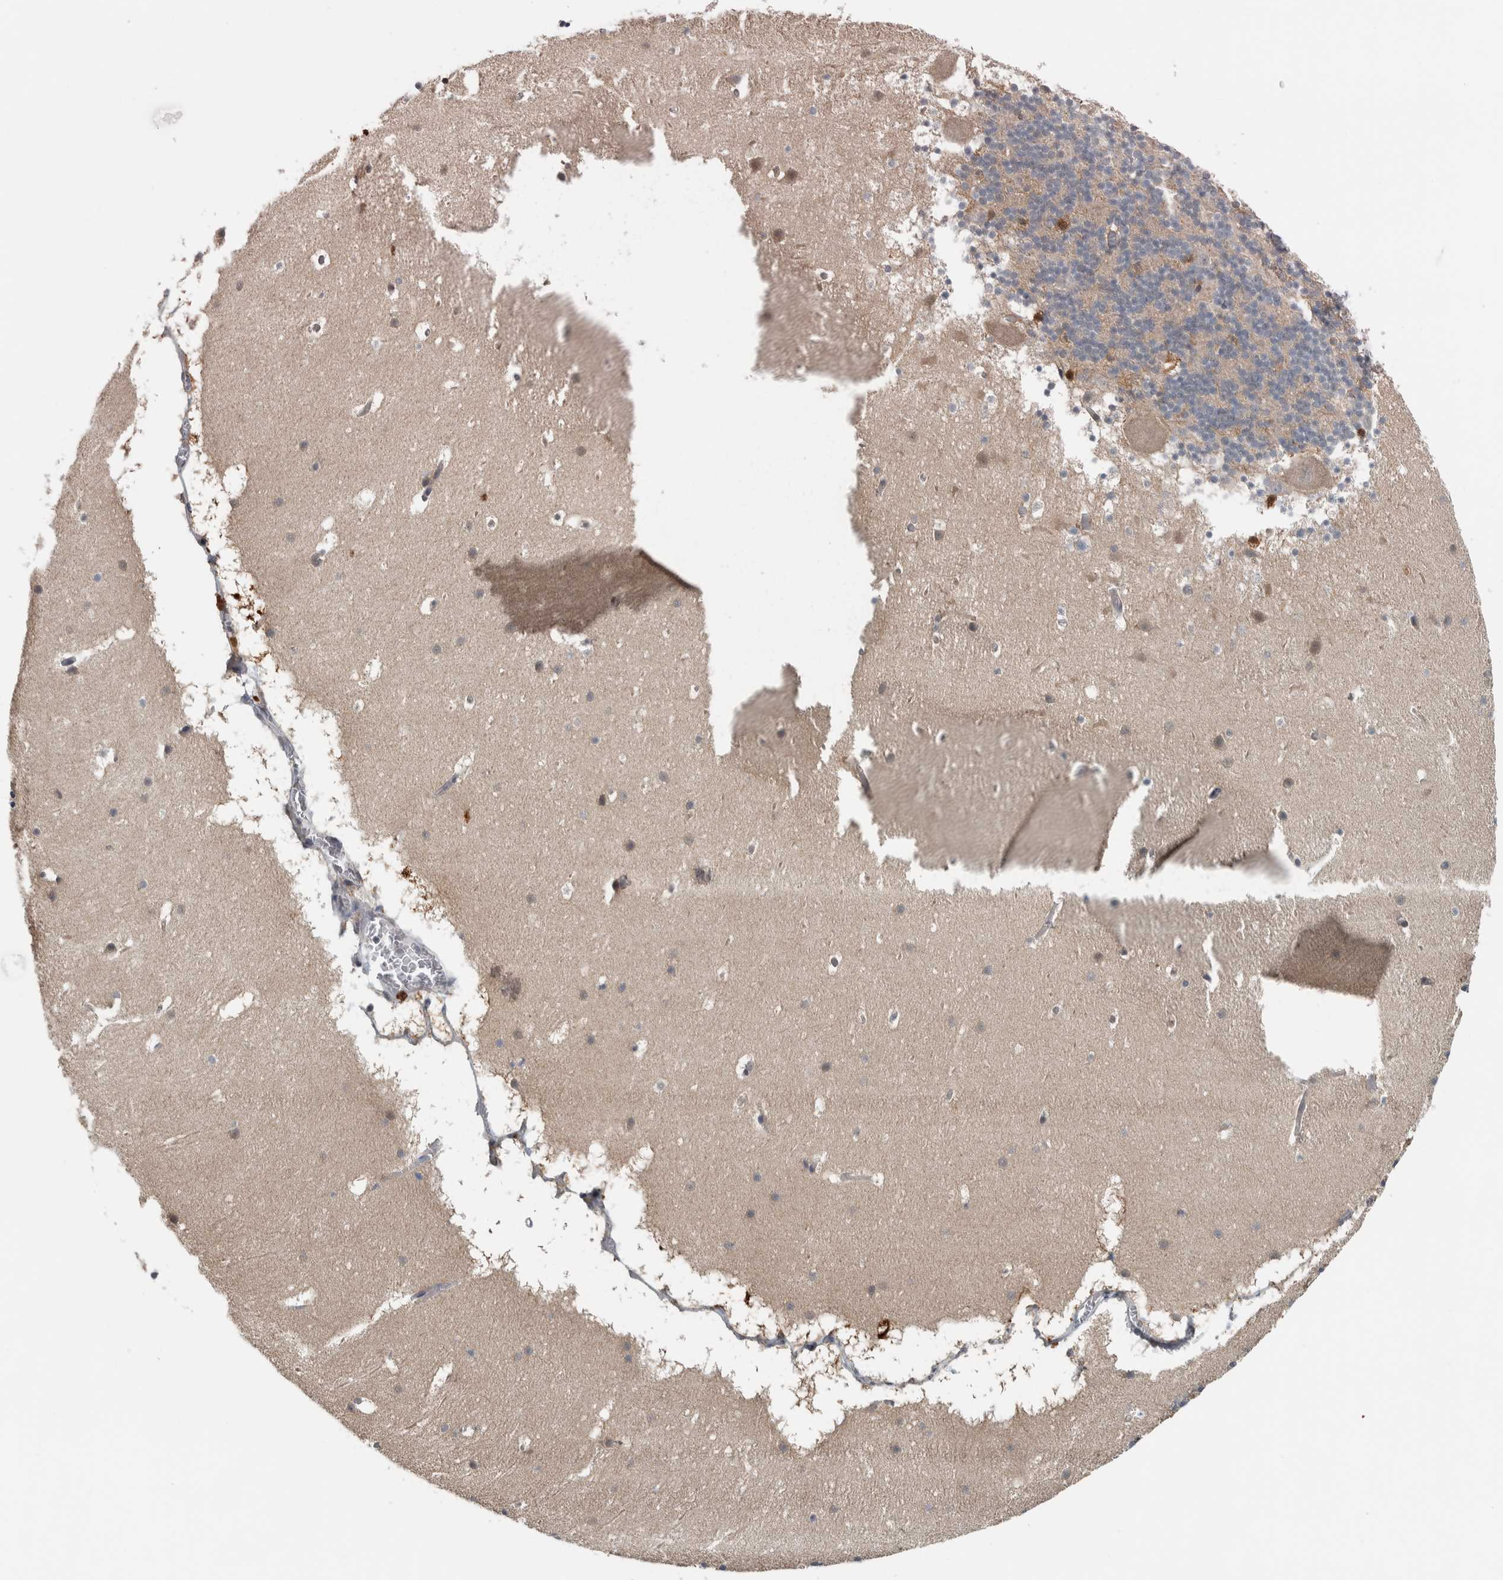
{"staining": {"intensity": "weak", "quantity": "<25%", "location": "cytoplasmic/membranous"}, "tissue": "cerebellum", "cell_type": "Cells in granular layer", "image_type": "normal", "snomed": [{"axis": "morphology", "description": "Normal tissue, NOS"}, {"axis": "topography", "description": "Cerebellum"}], "caption": "Image shows no protein staining in cells in granular layer of normal cerebellum. (DAB (3,3'-diaminobenzidine) immunohistochemistry visualized using brightfield microscopy, high magnification).", "gene": "ALAD", "patient": {"sex": "male", "age": 45}}